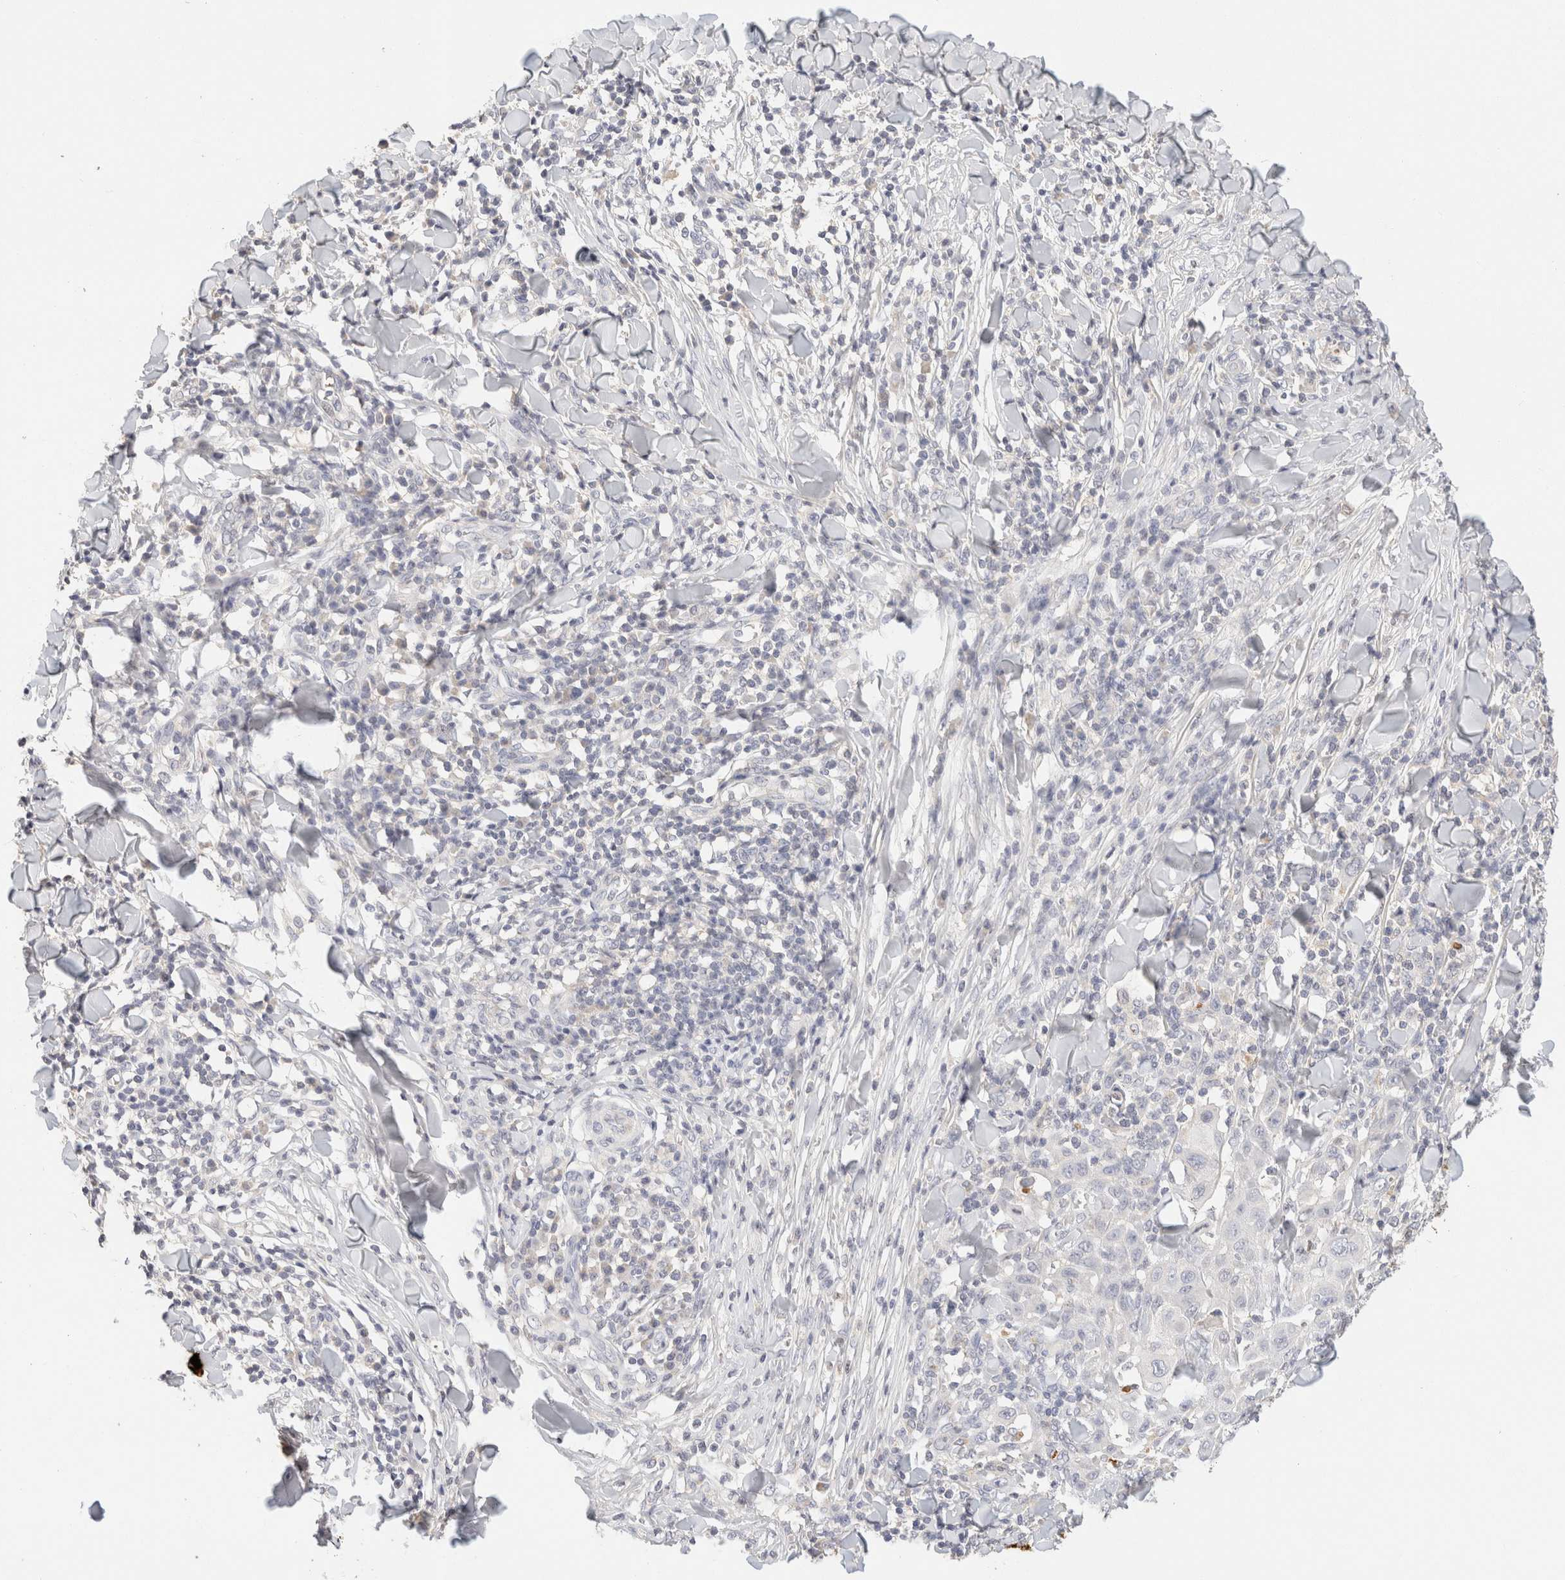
{"staining": {"intensity": "negative", "quantity": "none", "location": "none"}, "tissue": "skin cancer", "cell_type": "Tumor cells", "image_type": "cancer", "snomed": [{"axis": "morphology", "description": "Squamous cell carcinoma, NOS"}, {"axis": "topography", "description": "Skin"}], "caption": "High magnification brightfield microscopy of squamous cell carcinoma (skin) stained with DAB (brown) and counterstained with hematoxylin (blue): tumor cells show no significant positivity. Nuclei are stained in blue.", "gene": "SCGB2A2", "patient": {"sex": "male", "age": 24}}